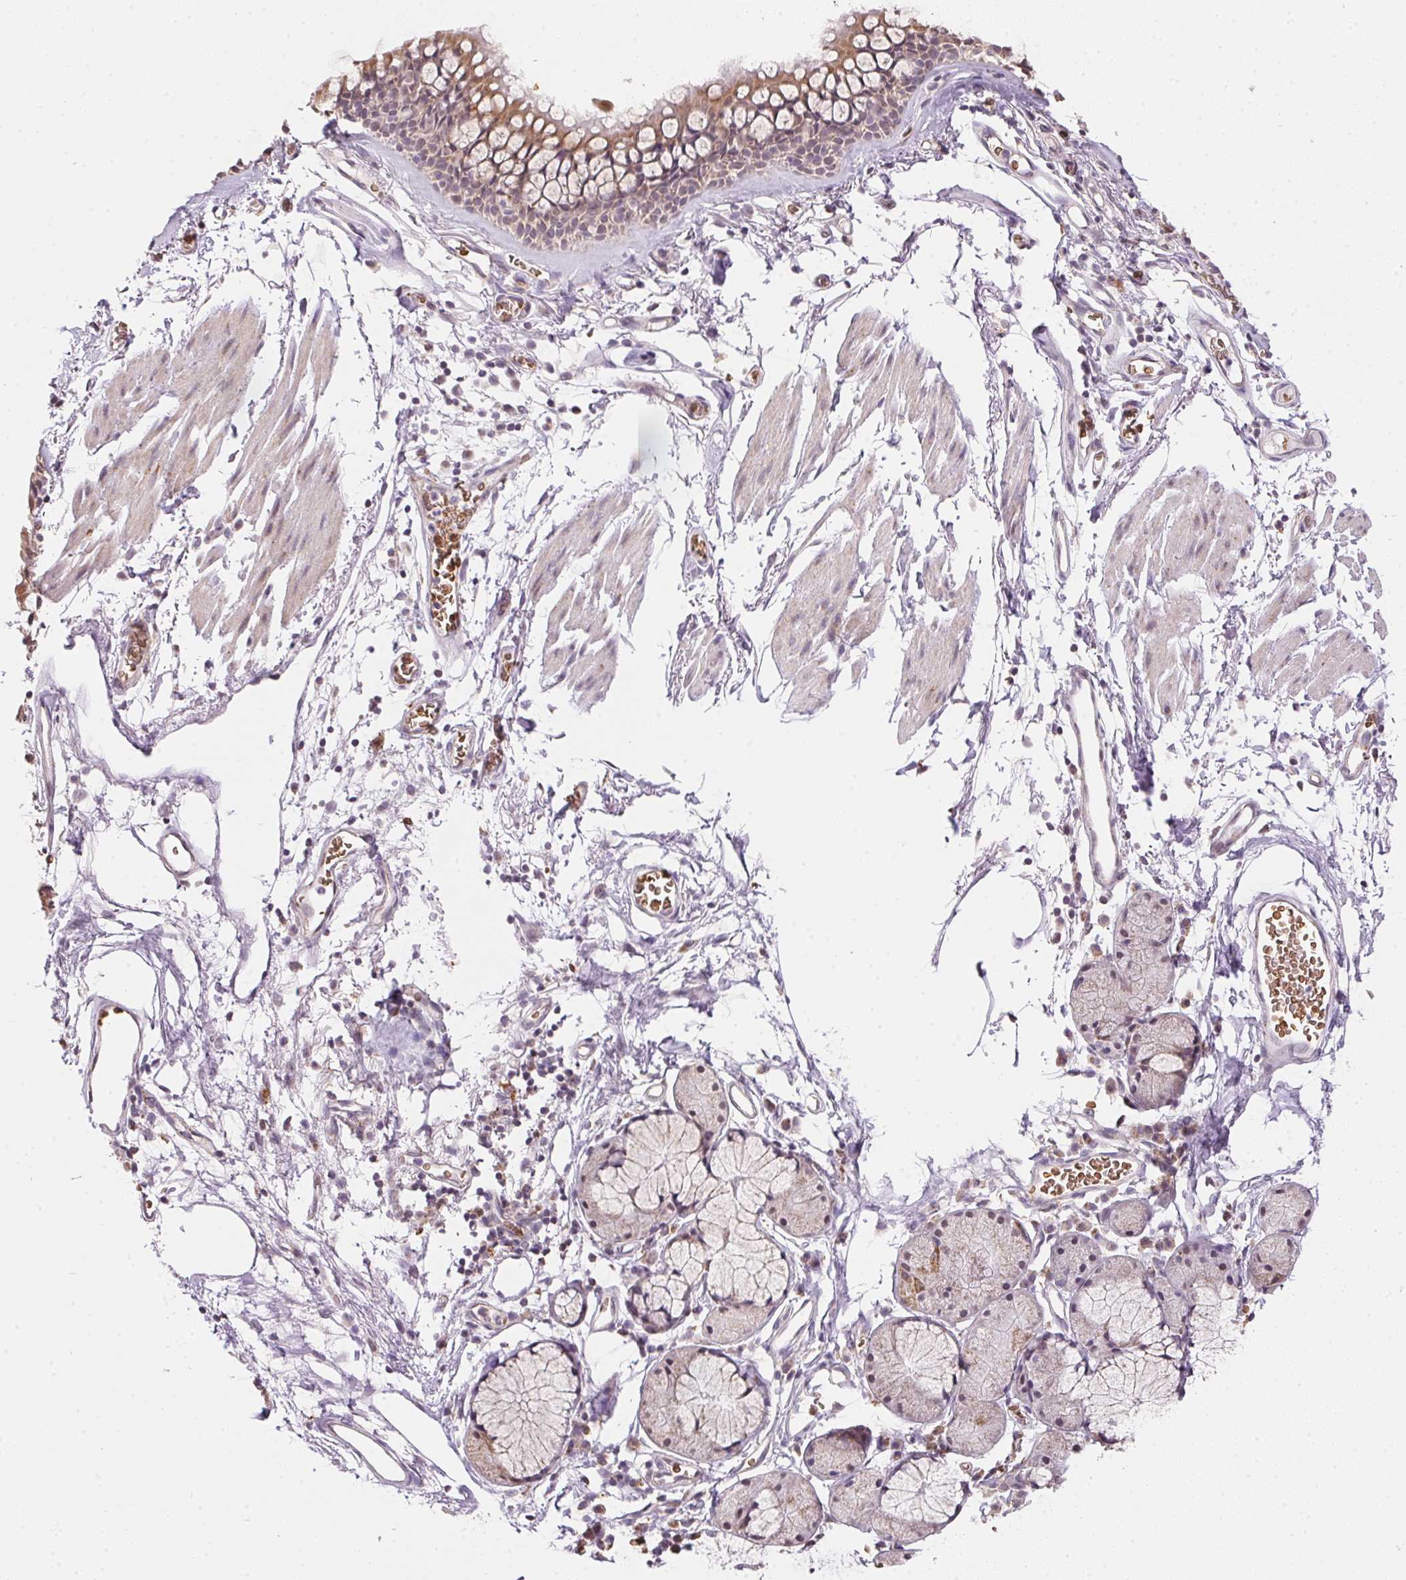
{"staining": {"intensity": "moderate", "quantity": ">75%", "location": "cytoplasmic/membranous"}, "tissue": "bronchus", "cell_type": "Respiratory epithelial cells", "image_type": "normal", "snomed": [{"axis": "morphology", "description": "Normal tissue, NOS"}, {"axis": "topography", "description": "Cartilage tissue"}, {"axis": "topography", "description": "Bronchus"}], "caption": "About >75% of respiratory epithelial cells in benign bronchus display moderate cytoplasmic/membranous protein staining as visualized by brown immunohistochemical staining.", "gene": "METTL13", "patient": {"sex": "female", "age": 79}}